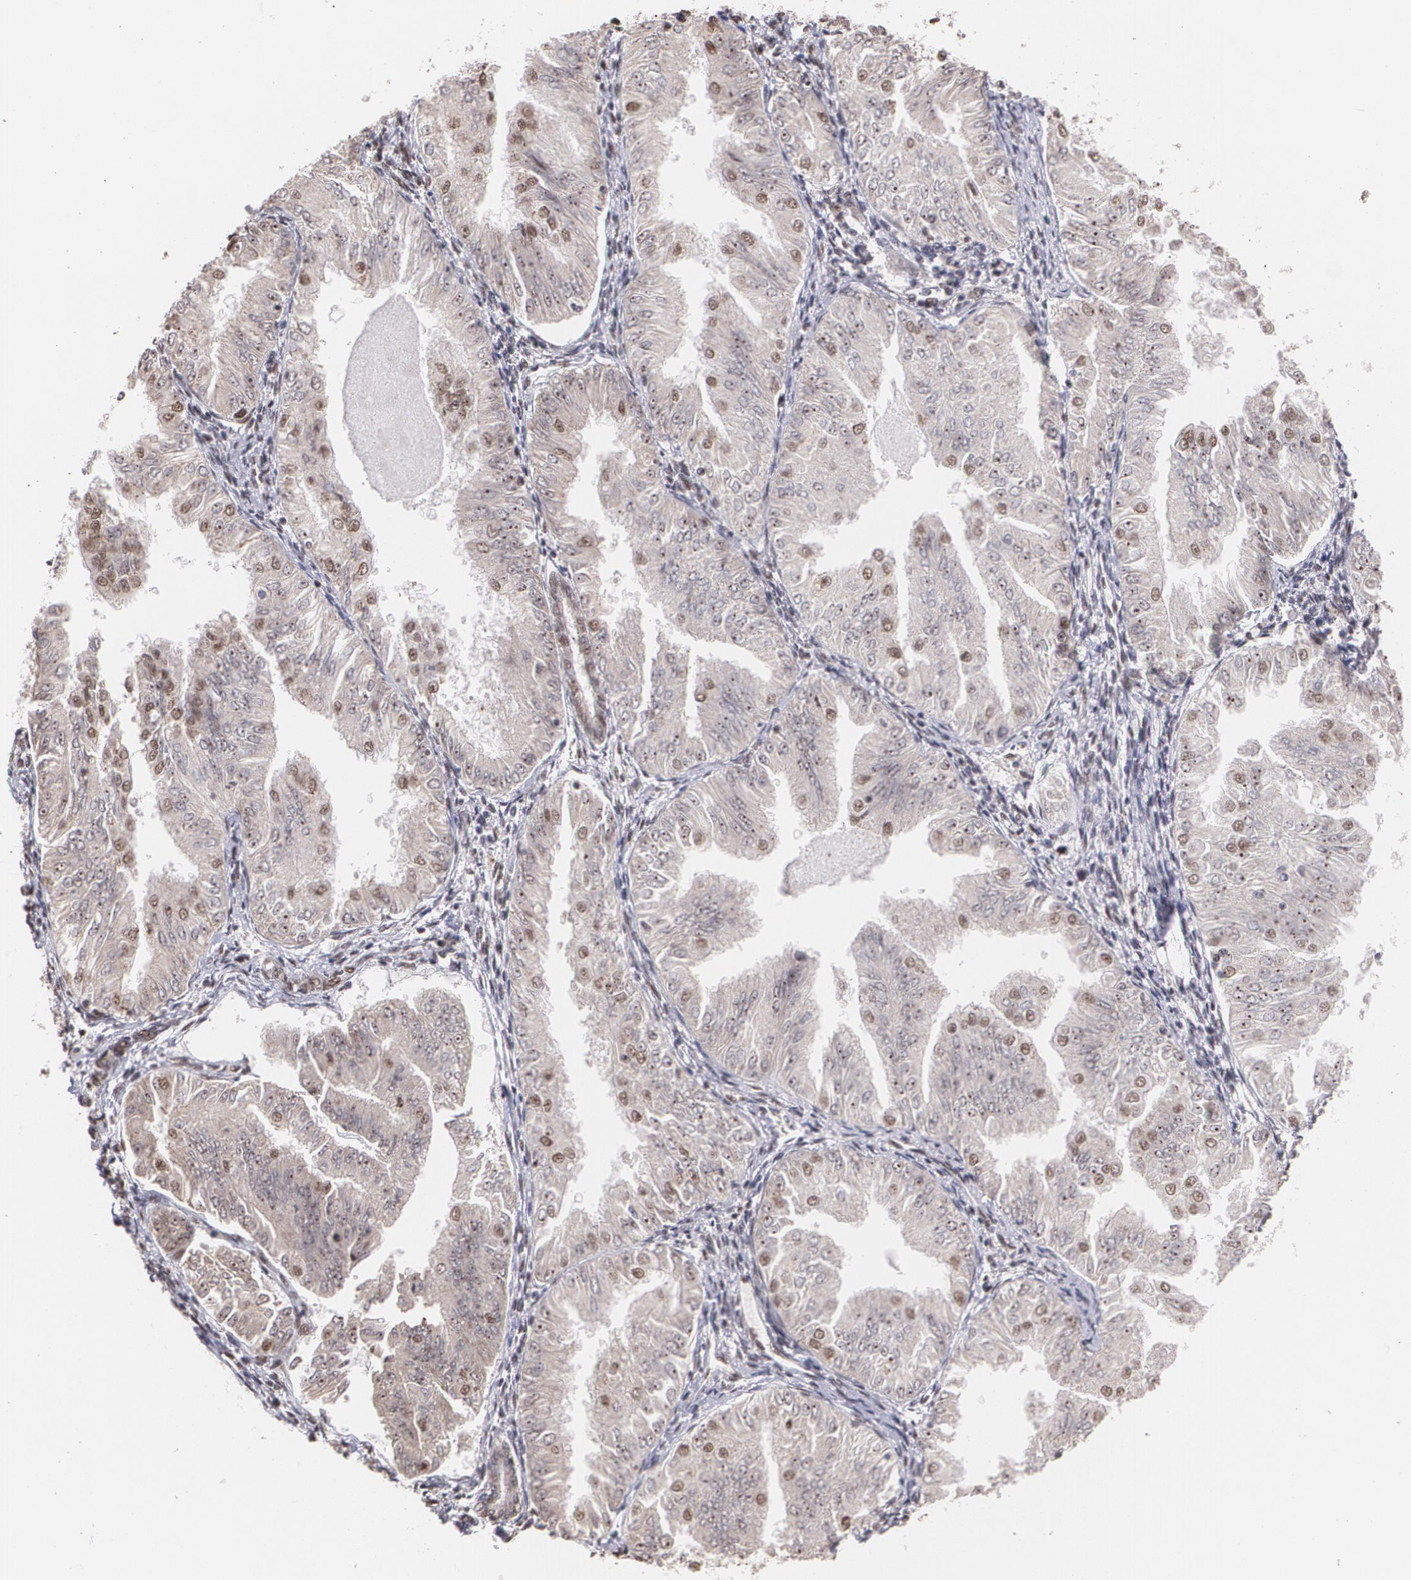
{"staining": {"intensity": "weak", "quantity": ">75%", "location": "cytoplasmic/membranous,nuclear"}, "tissue": "endometrial cancer", "cell_type": "Tumor cells", "image_type": "cancer", "snomed": [{"axis": "morphology", "description": "Adenocarcinoma, NOS"}, {"axis": "topography", "description": "Endometrium"}], "caption": "Weak cytoplasmic/membranous and nuclear expression is identified in about >75% of tumor cells in adenocarcinoma (endometrial).", "gene": "C6orf15", "patient": {"sex": "female", "age": 53}}